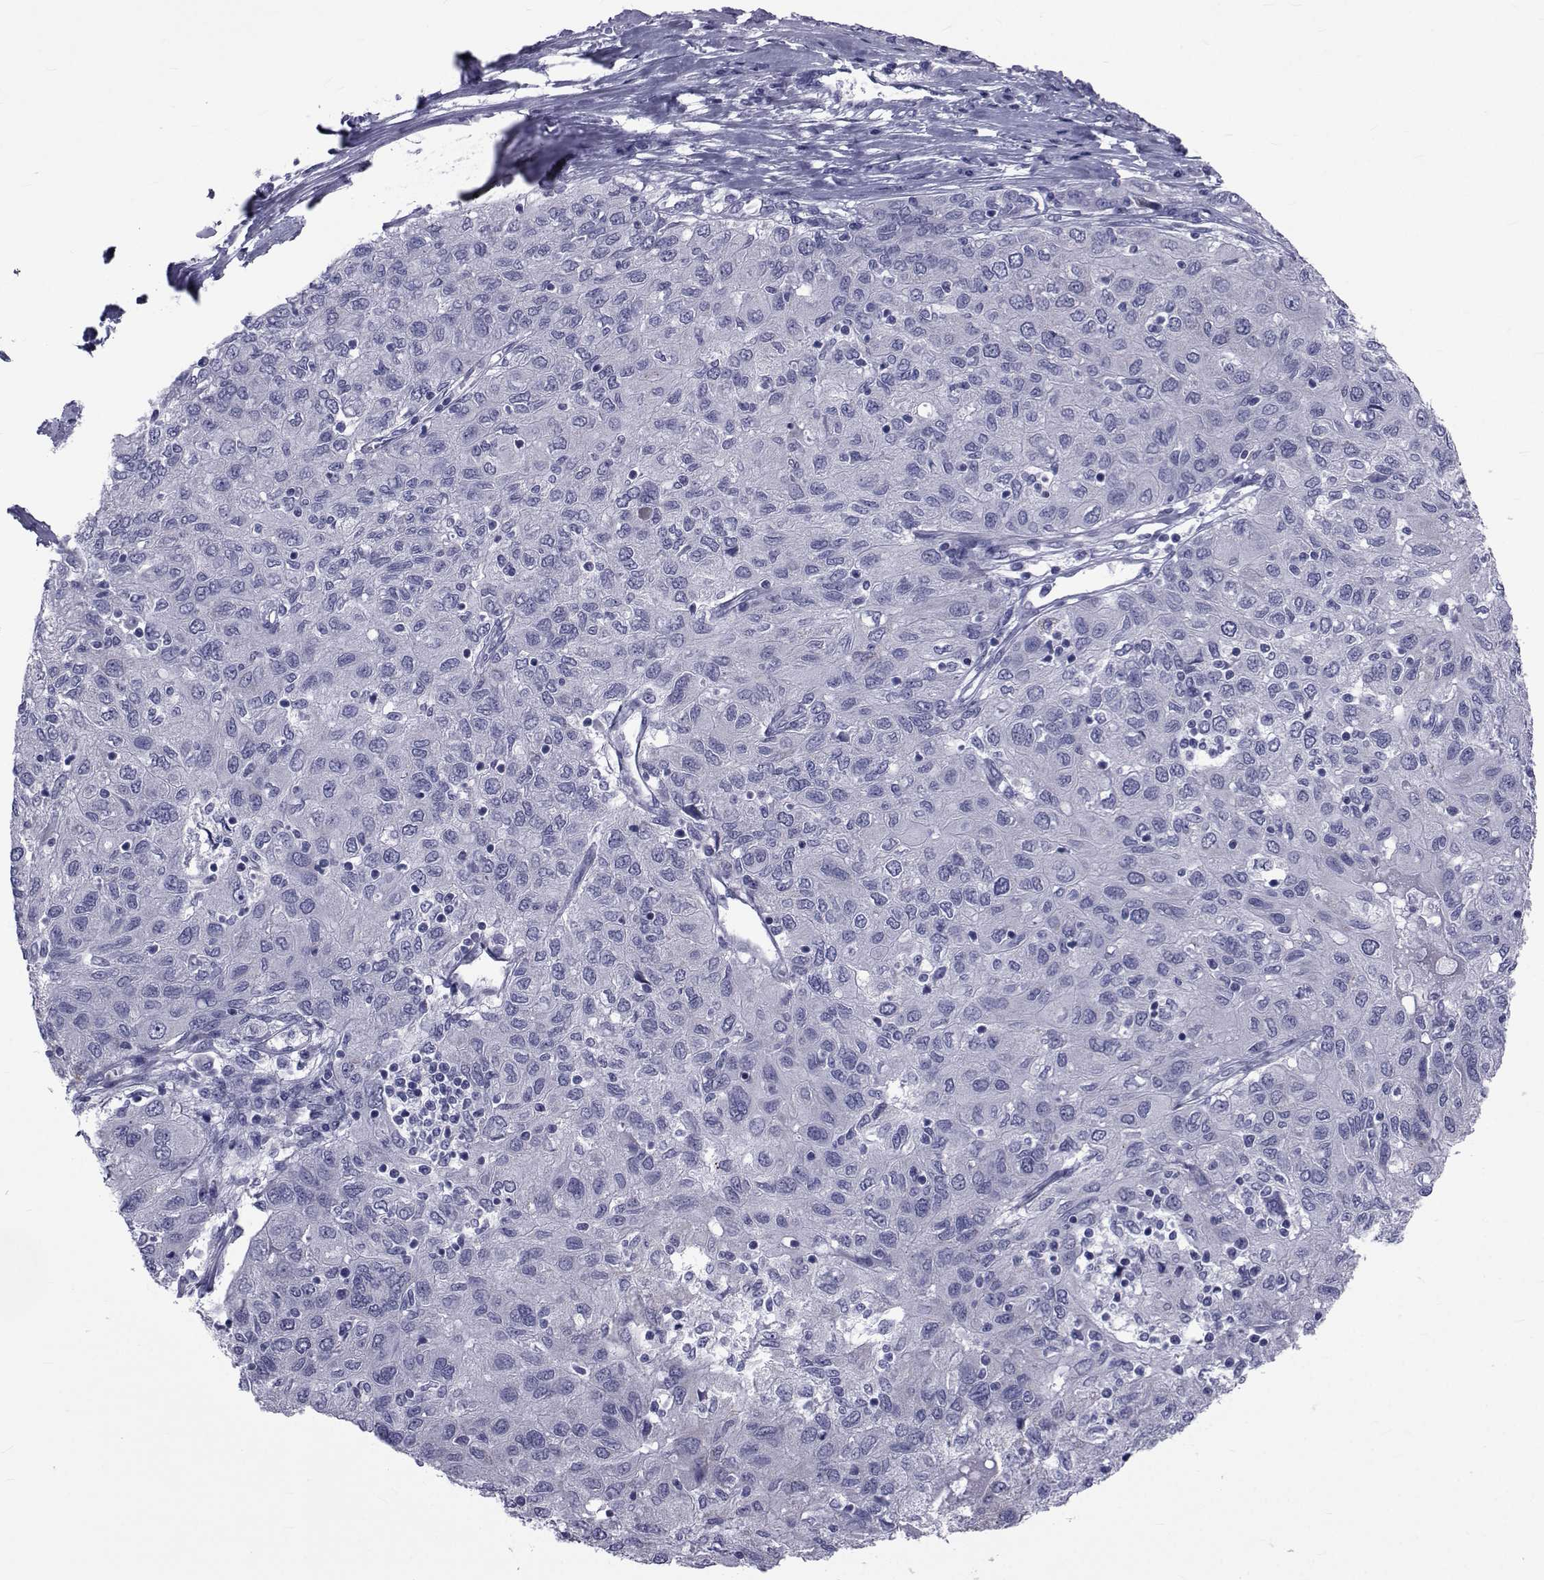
{"staining": {"intensity": "negative", "quantity": "none", "location": "none"}, "tissue": "ovarian cancer", "cell_type": "Tumor cells", "image_type": "cancer", "snomed": [{"axis": "morphology", "description": "Carcinoma, endometroid"}, {"axis": "topography", "description": "Ovary"}], "caption": "Tumor cells are negative for protein expression in human ovarian endometroid carcinoma. (Immunohistochemistry (ihc), brightfield microscopy, high magnification).", "gene": "GKAP1", "patient": {"sex": "female", "age": 50}}